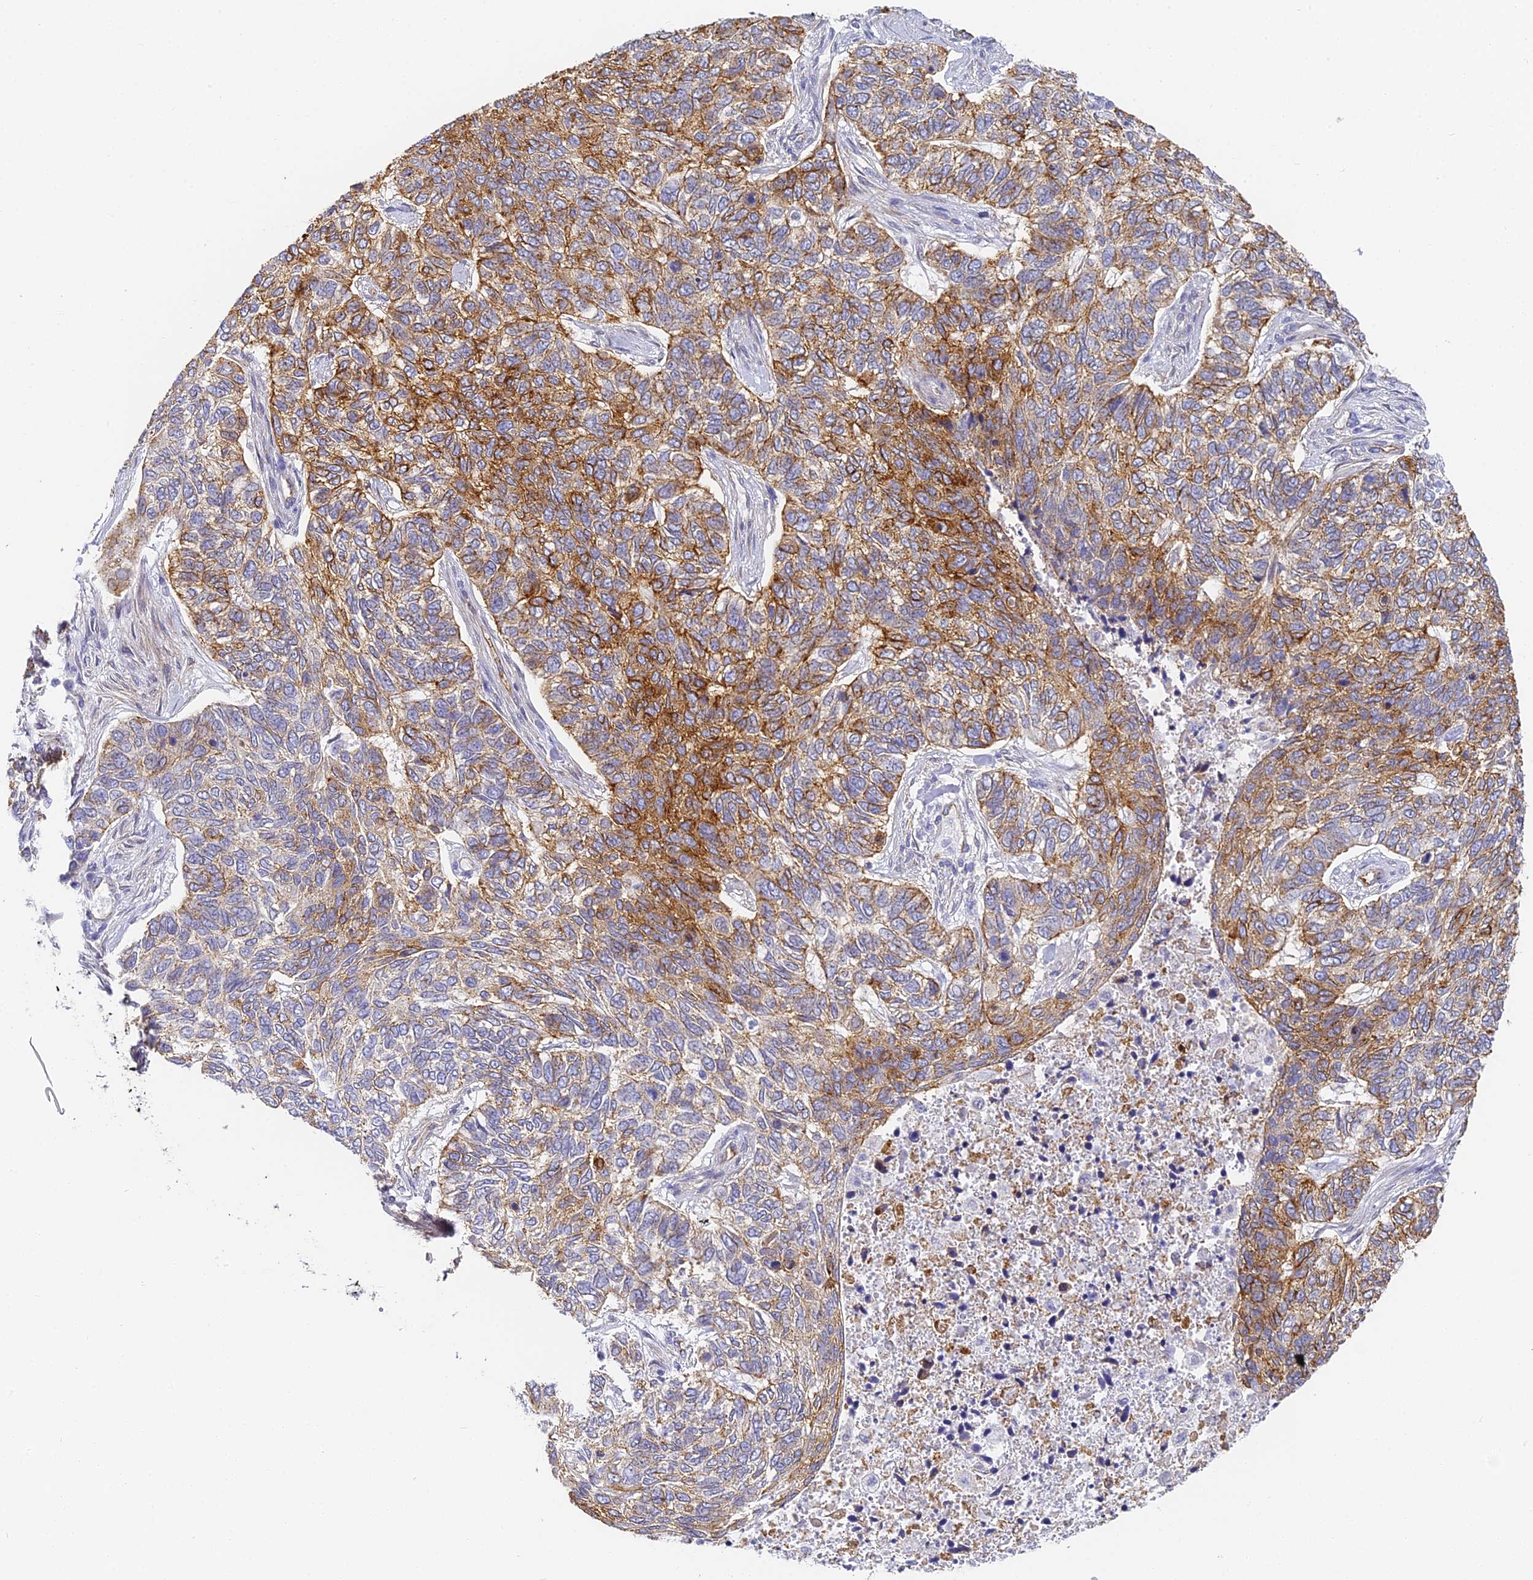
{"staining": {"intensity": "strong", "quantity": "25%-75%", "location": "cytoplasmic/membranous"}, "tissue": "skin cancer", "cell_type": "Tumor cells", "image_type": "cancer", "snomed": [{"axis": "morphology", "description": "Basal cell carcinoma"}, {"axis": "topography", "description": "Skin"}], "caption": "A histopathology image showing strong cytoplasmic/membranous positivity in approximately 25%-75% of tumor cells in skin basal cell carcinoma, as visualized by brown immunohistochemical staining.", "gene": "GJA1", "patient": {"sex": "female", "age": 65}}